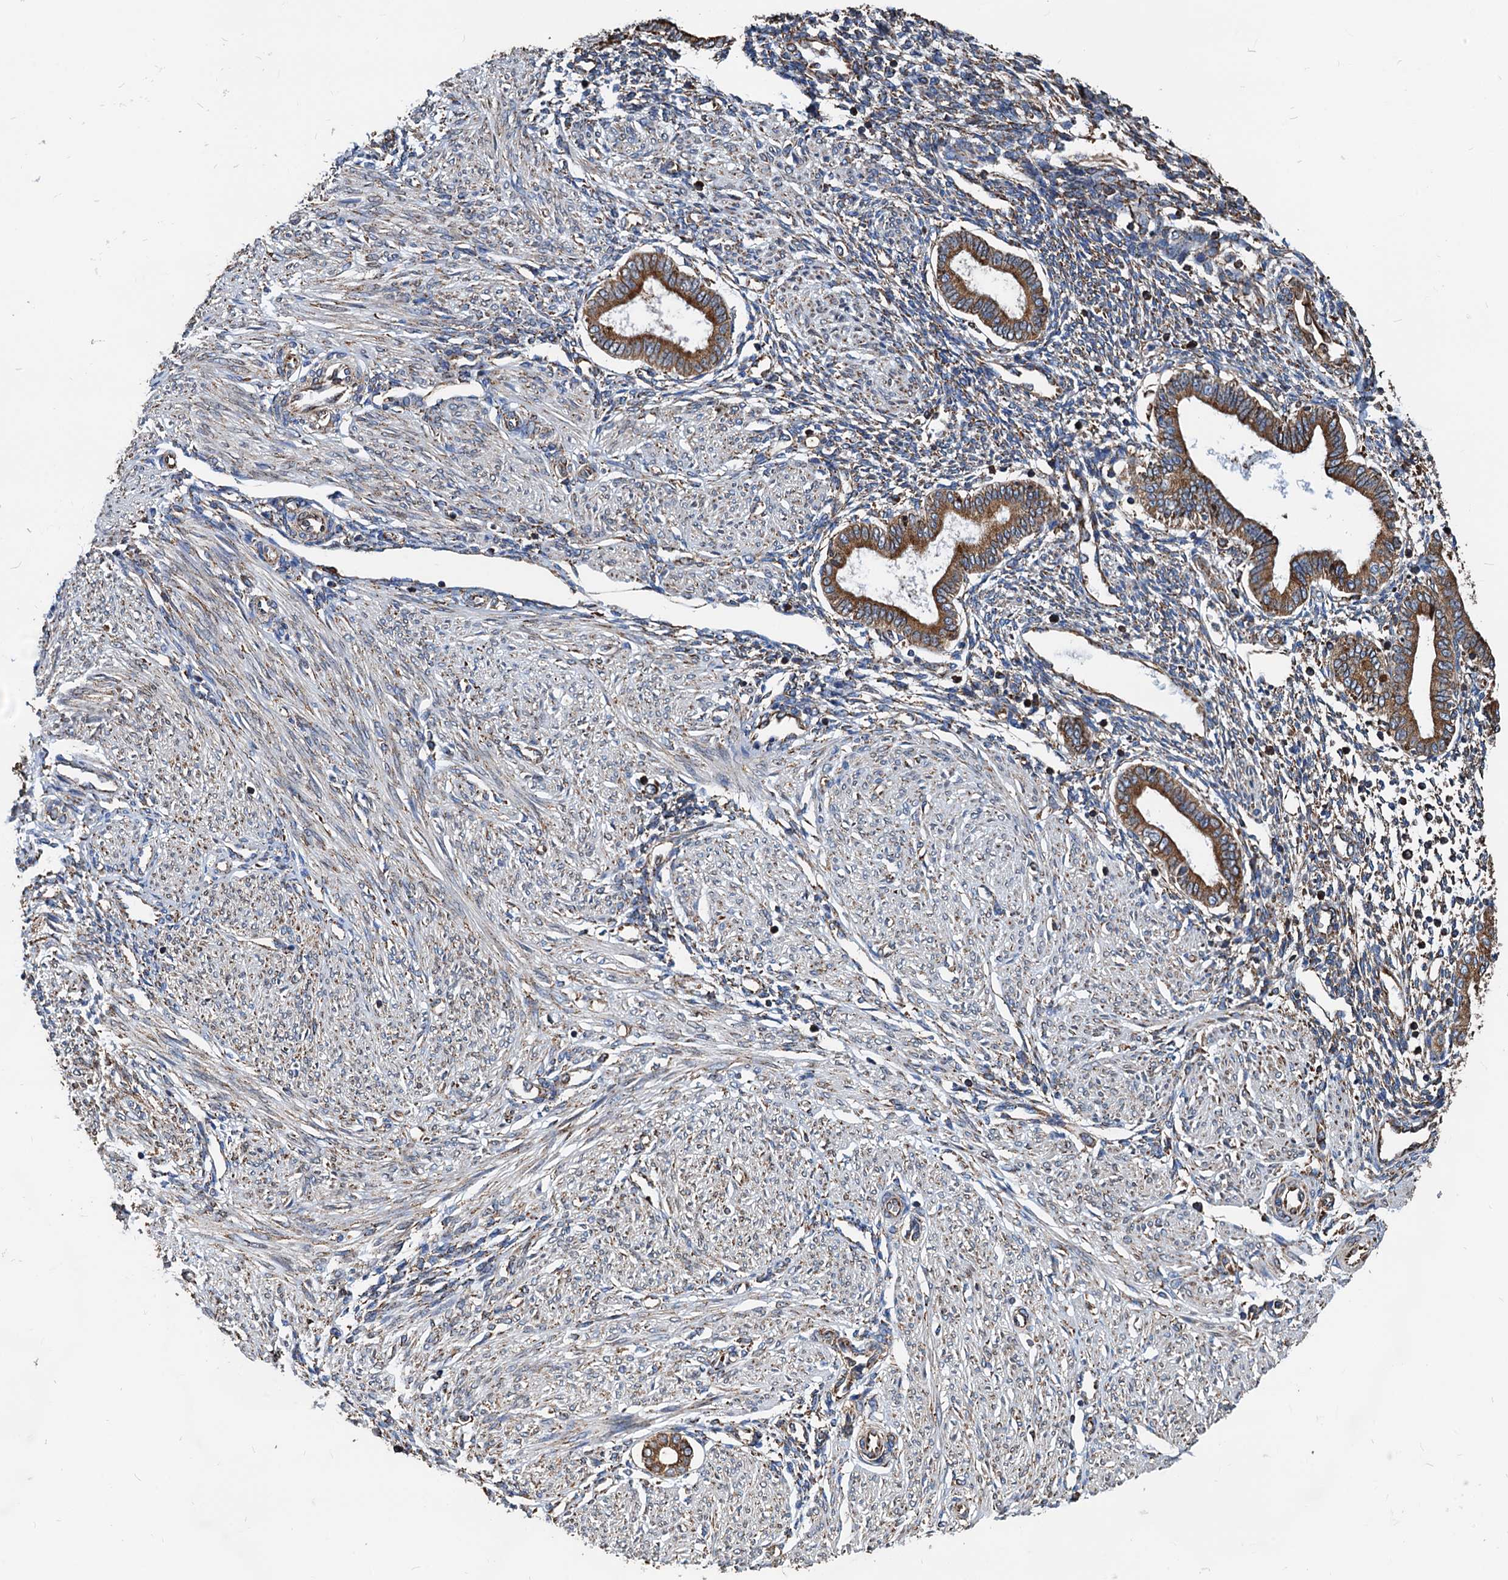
{"staining": {"intensity": "moderate", "quantity": "<25%", "location": "cytoplasmic/membranous"}, "tissue": "endometrium", "cell_type": "Cells in endometrial stroma", "image_type": "normal", "snomed": [{"axis": "morphology", "description": "Normal tissue, NOS"}, {"axis": "topography", "description": "Endometrium"}], "caption": "Normal endometrium shows moderate cytoplasmic/membranous staining in approximately <25% of cells in endometrial stroma, visualized by immunohistochemistry.", "gene": "HSPA5", "patient": {"sex": "female", "age": 53}}